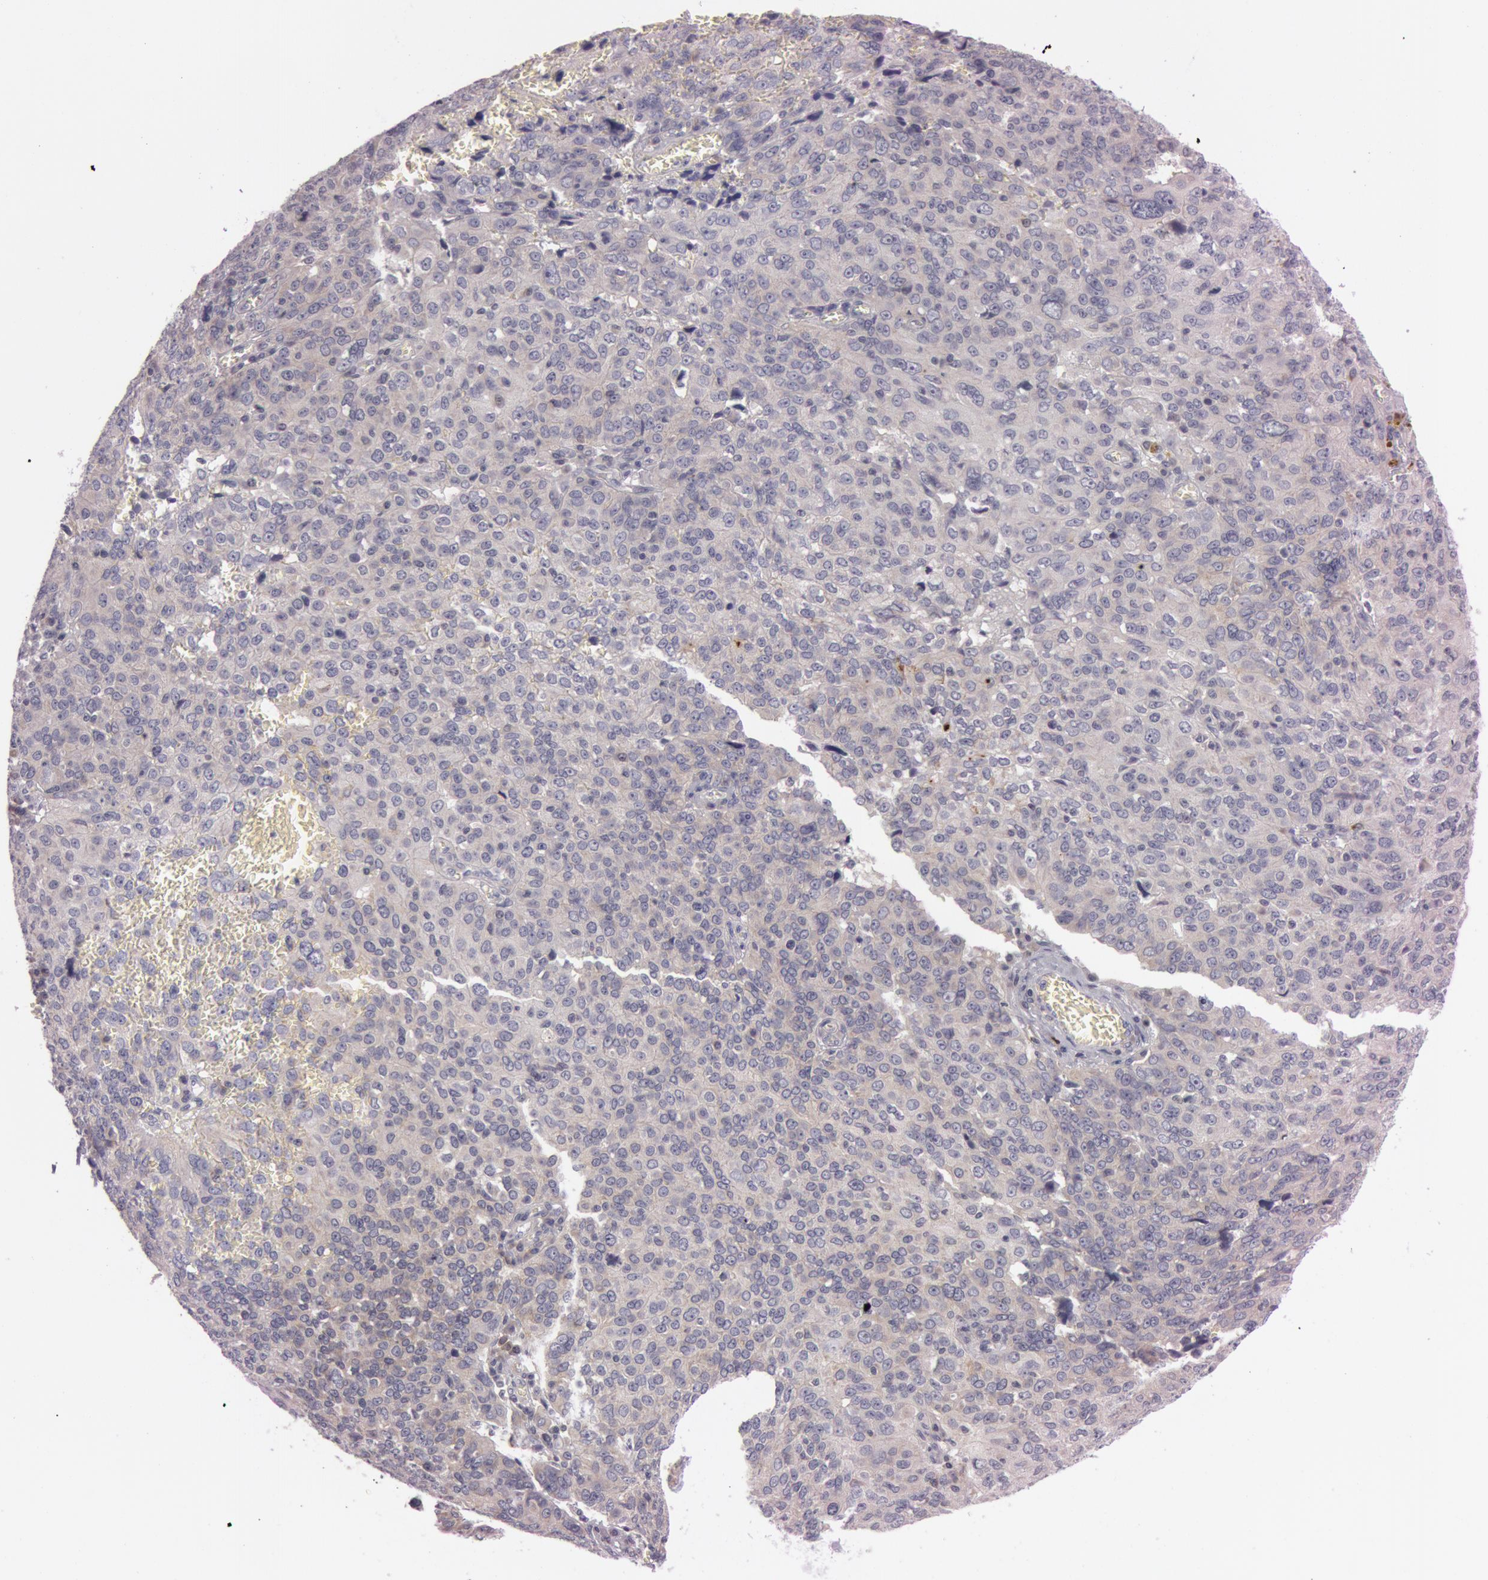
{"staining": {"intensity": "negative", "quantity": "none", "location": "none"}, "tissue": "ovarian cancer", "cell_type": "Tumor cells", "image_type": "cancer", "snomed": [{"axis": "morphology", "description": "Carcinoma, endometroid"}, {"axis": "topography", "description": "Ovary"}], "caption": "Tumor cells are negative for brown protein staining in ovarian endometroid carcinoma.", "gene": "RALGAPA1", "patient": {"sex": "female", "age": 75}}